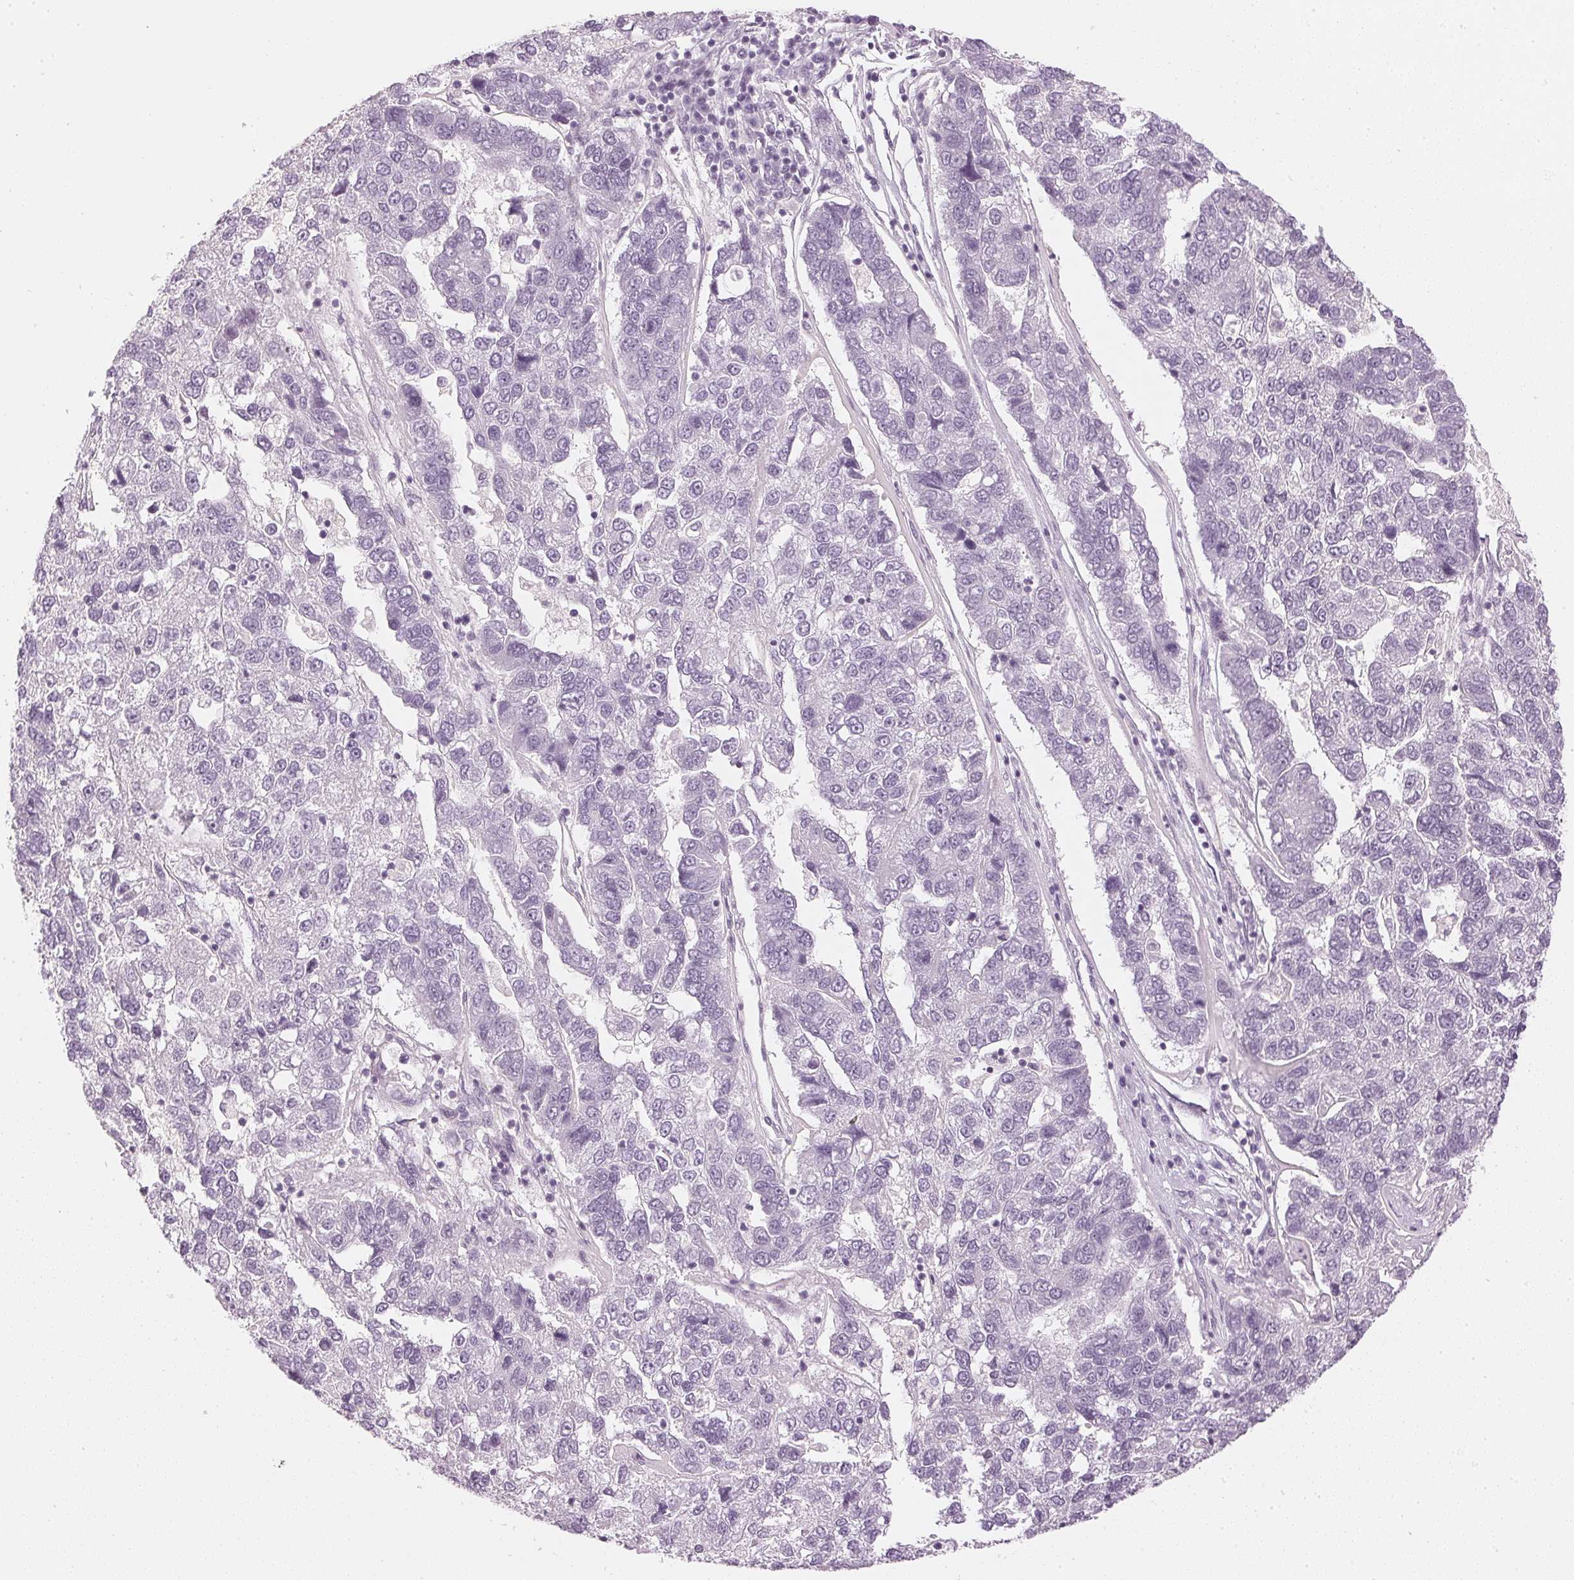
{"staining": {"intensity": "negative", "quantity": "none", "location": "none"}, "tissue": "pancreatic cancer", "cell_type": "Tumor cells", "image_type": "cancer", "snomed": [{"axis": "morphology", "description": "Adenocarcinoma, NOS"}, {"axis": "topography", "description": "Pancreas"}], "caption": "IHC image of pancreatic adenocarcinoma stained for a protein (brown), which reveals no positivity in tumor cells.", "gene": "APLP1", "patient": {"sex": "female", "age": 61}}